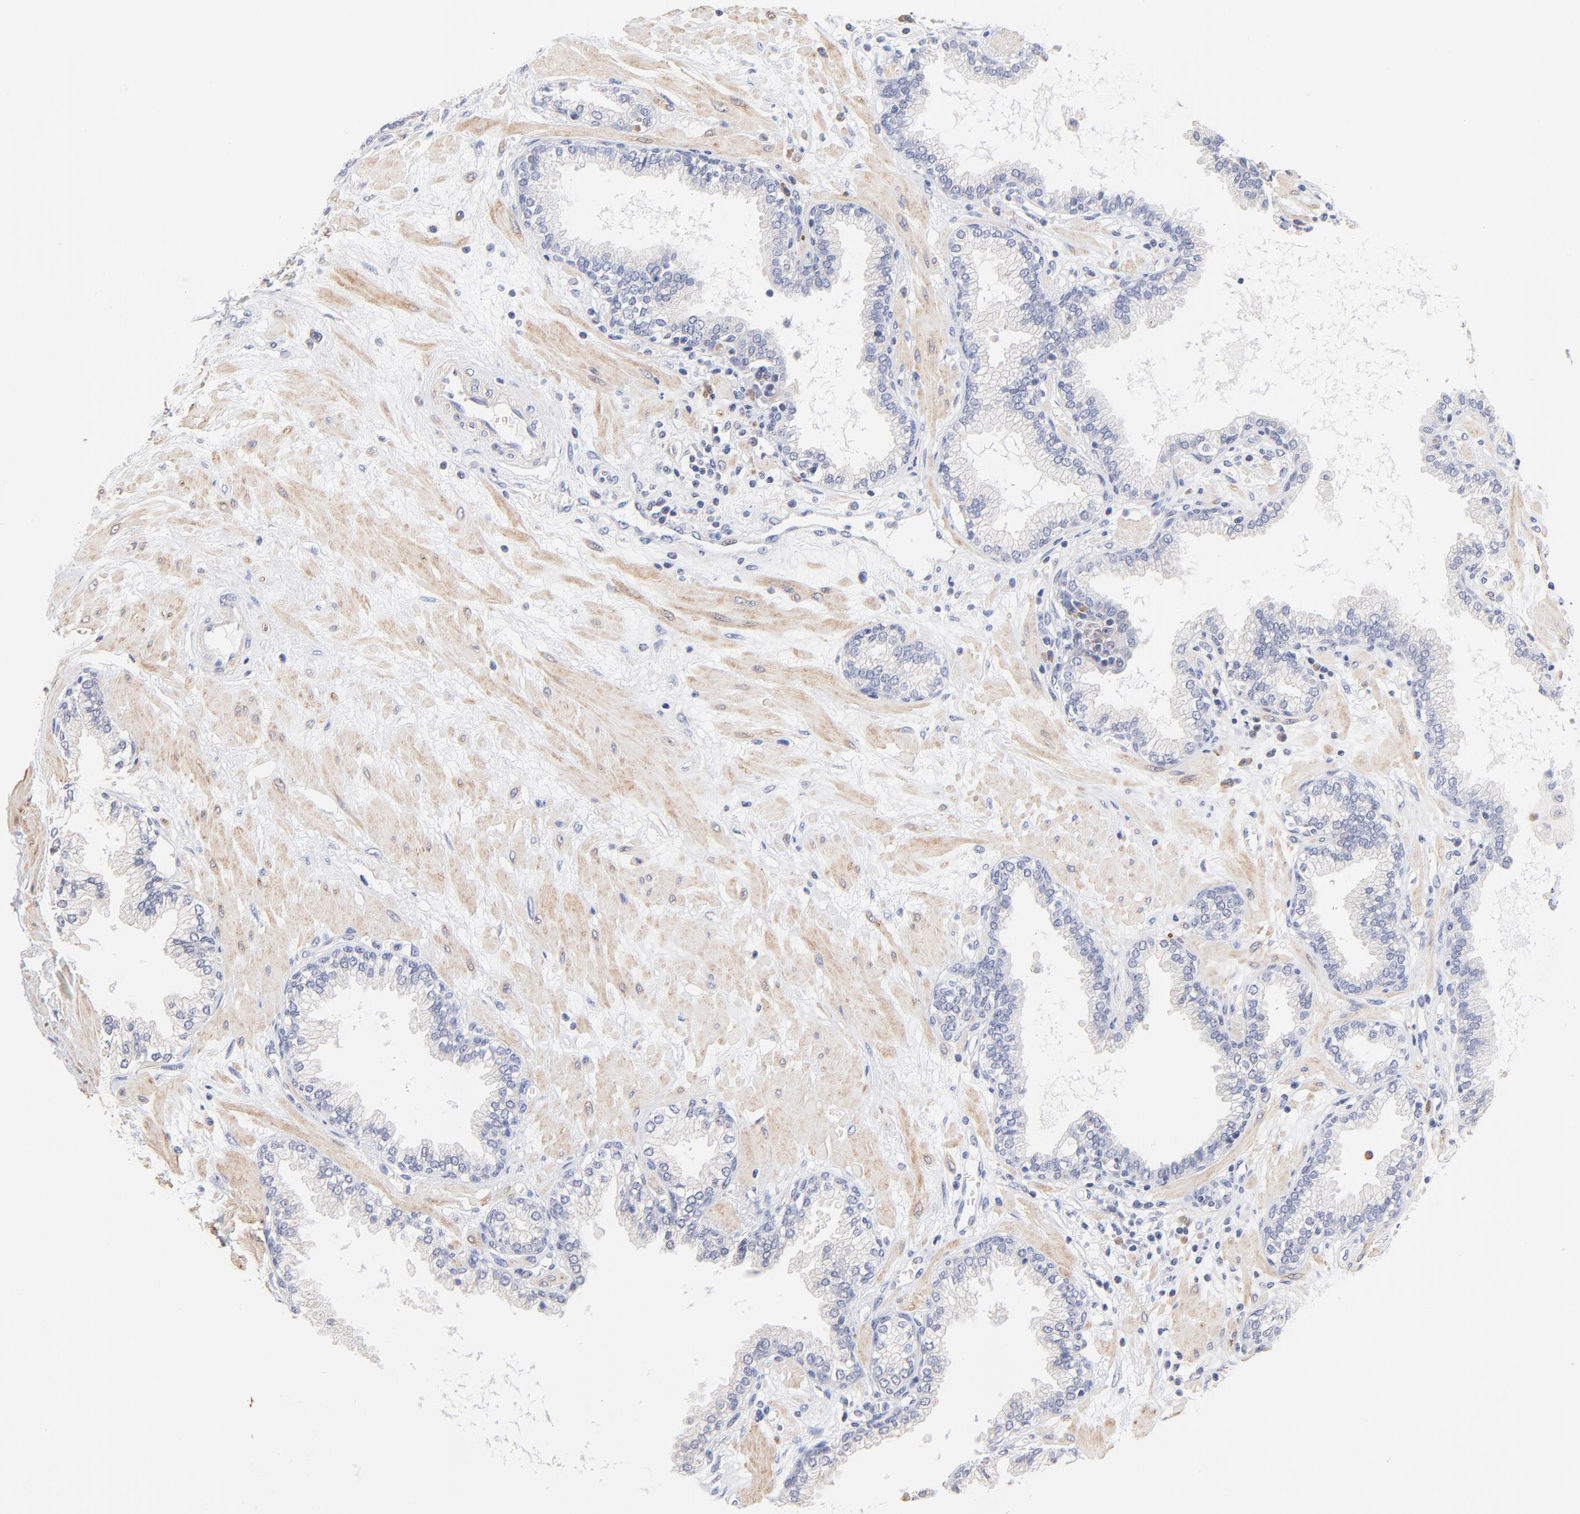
{"staining": {"intensity": "negative", "quantity": "none", "location": "none"}, "tissue": "prostate", "cell_type": "Glandular cells", "image_type": "normal", "snomed": [{"axis": "morphology", "description": "Normal tissue, NOS"}, {"axis": "topography", "description": "Prostate"}], "caption": "This is an IHC micrograph of unremarkable human prostate. There is no expression in glandular cells.", "gene": "TWNK", "patient": {"sex": "male", "age": 64}}